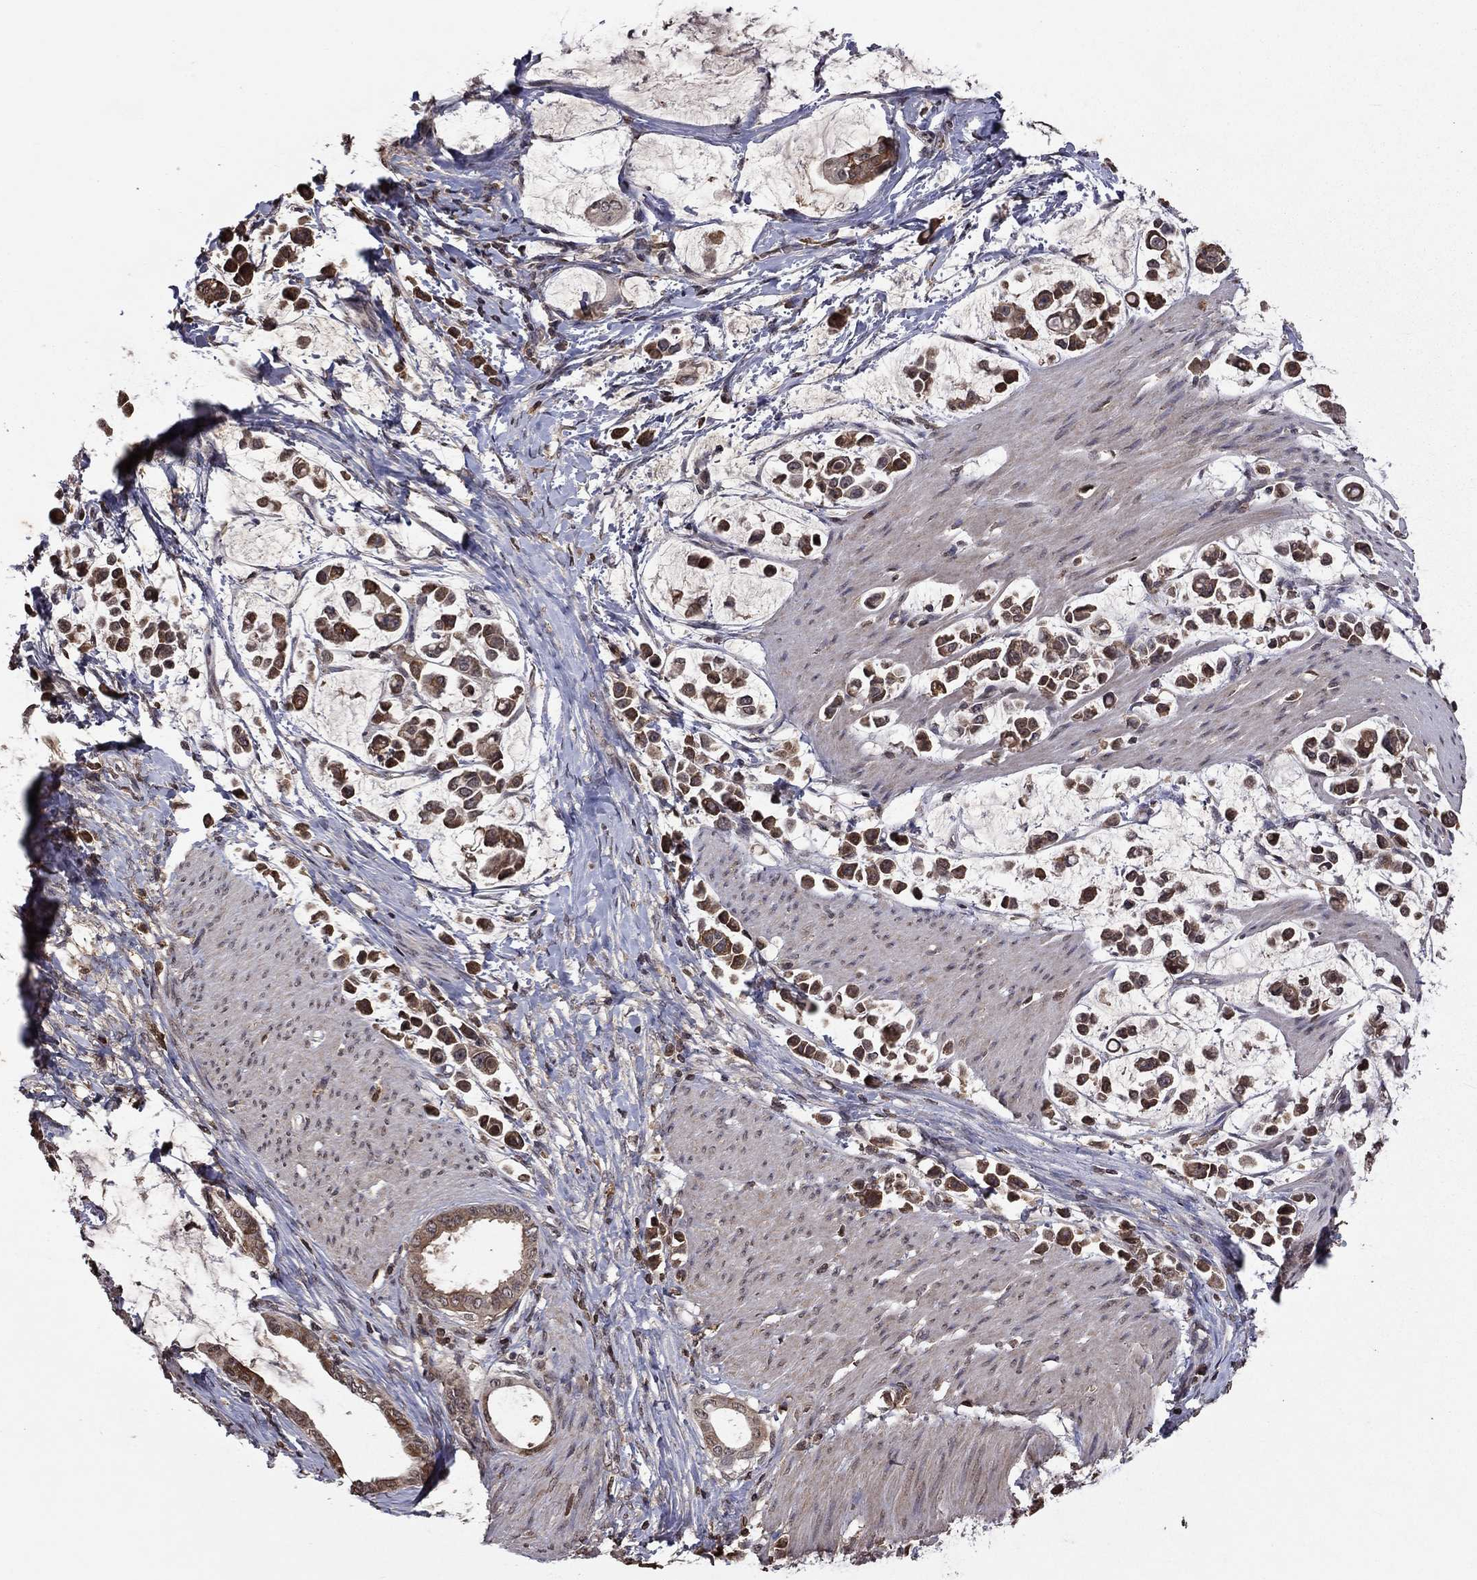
{"staining": {"intensity": "moderate", "quantity": ">75%", "location": "cytoplasmic/membranous"}, "tissue": "stomach cancer", "cell_type": "Tumor cells", "image_type": "cancer", "snomed": [{"axis": "morphology", "description": "Adenocarcinoma, NOS"}, {"axis": "topography", "description": "Stomach"}], "caption": "Adenocarcinoma (stomach) stained for a protein shows moderate cytoplasmic/membranous positivity in tumor cells.", "gene": "NLGN1", "patient": {"sex": "male", "age": 82}}